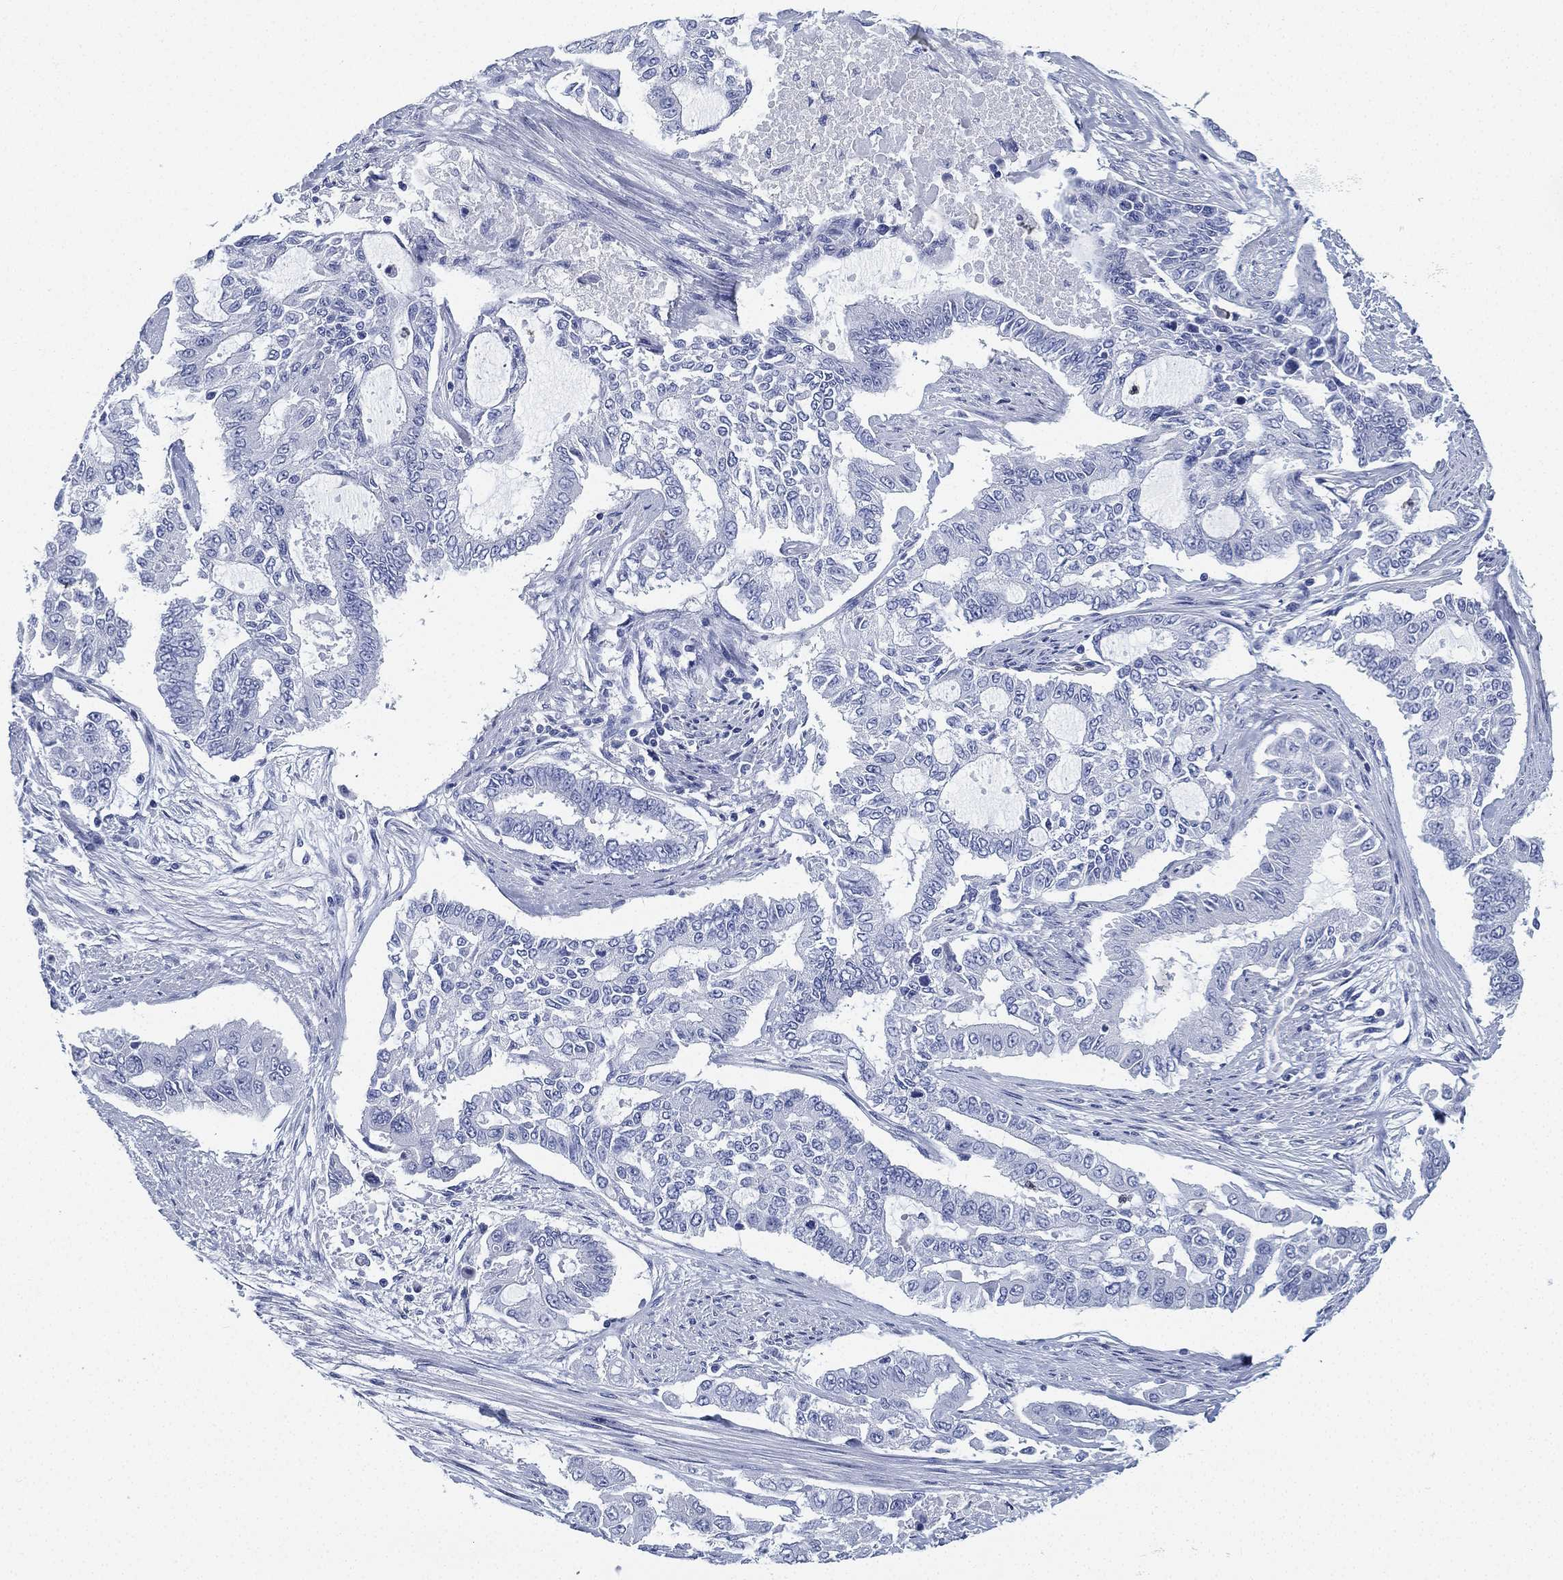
{"staining": {"intensity": "negative", "quantity": "none", "location": "none"}, "tissue": "endometrial cancer", "cell_type": "Tumor cells", "image_type": "cancer", "snomed": [{"axis": "morphology", "description": "Adenocarcinoma, NOS"}, {"axis": "topography", "description": "Uterus"}], "caption": "Immunohistochemistry photomicrograph of human endometrial adenocarcinoma stained for a protein (brown), which shows no staining in tumor cells.", "gene": "DEFB121", "patient": {"sex": "female", "age": 59}}